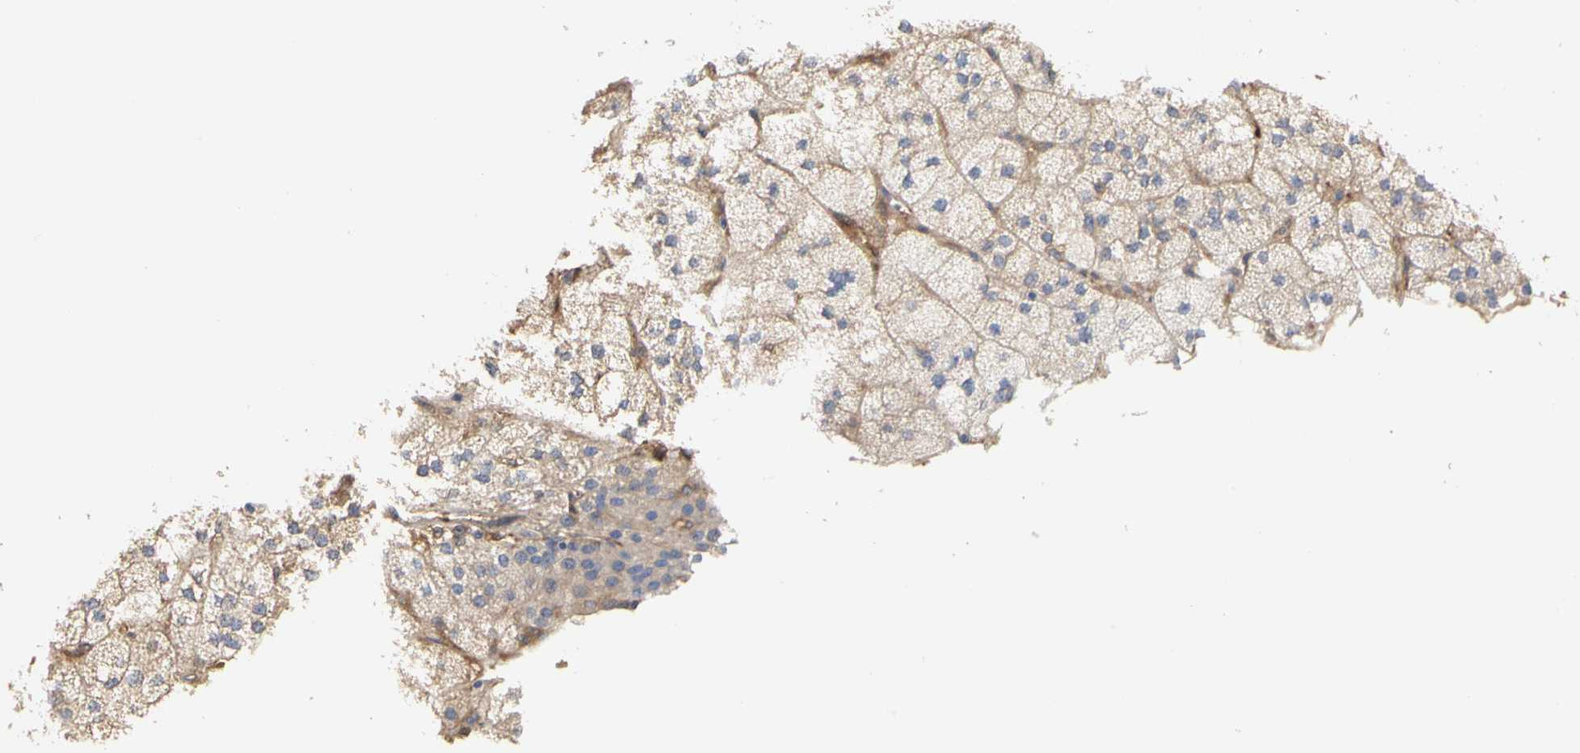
{"staining": {"intensity": "weak", "quantity": ">75%", "location": "cytoplasmic/membranous"}, "tissue": "adrenal gland", "cell_type": "Glandular cells", "image_type": "normal", "snomed": [{"axis": "morphology", "description": "Normal tissue, NOS"}, {"axis": "topography", "description": "Adrenal gland"}], "caption": "Immunohistochemistry (IHC) staining of unremarkable adrenal gland, which shows low levels of weak cytoplasmic/membranous expression in approximately >75% of glandular cells indicating weak cytoplasmic/membranous protein positivity. The staining was performed using DAB (3,3'-diaminobenzidine) (brown) for protein detection and nuclei were counterstained in hematoxylin (blue).", "gene": "C3orf52", "patient": {"sex": "female", "age": 60}}